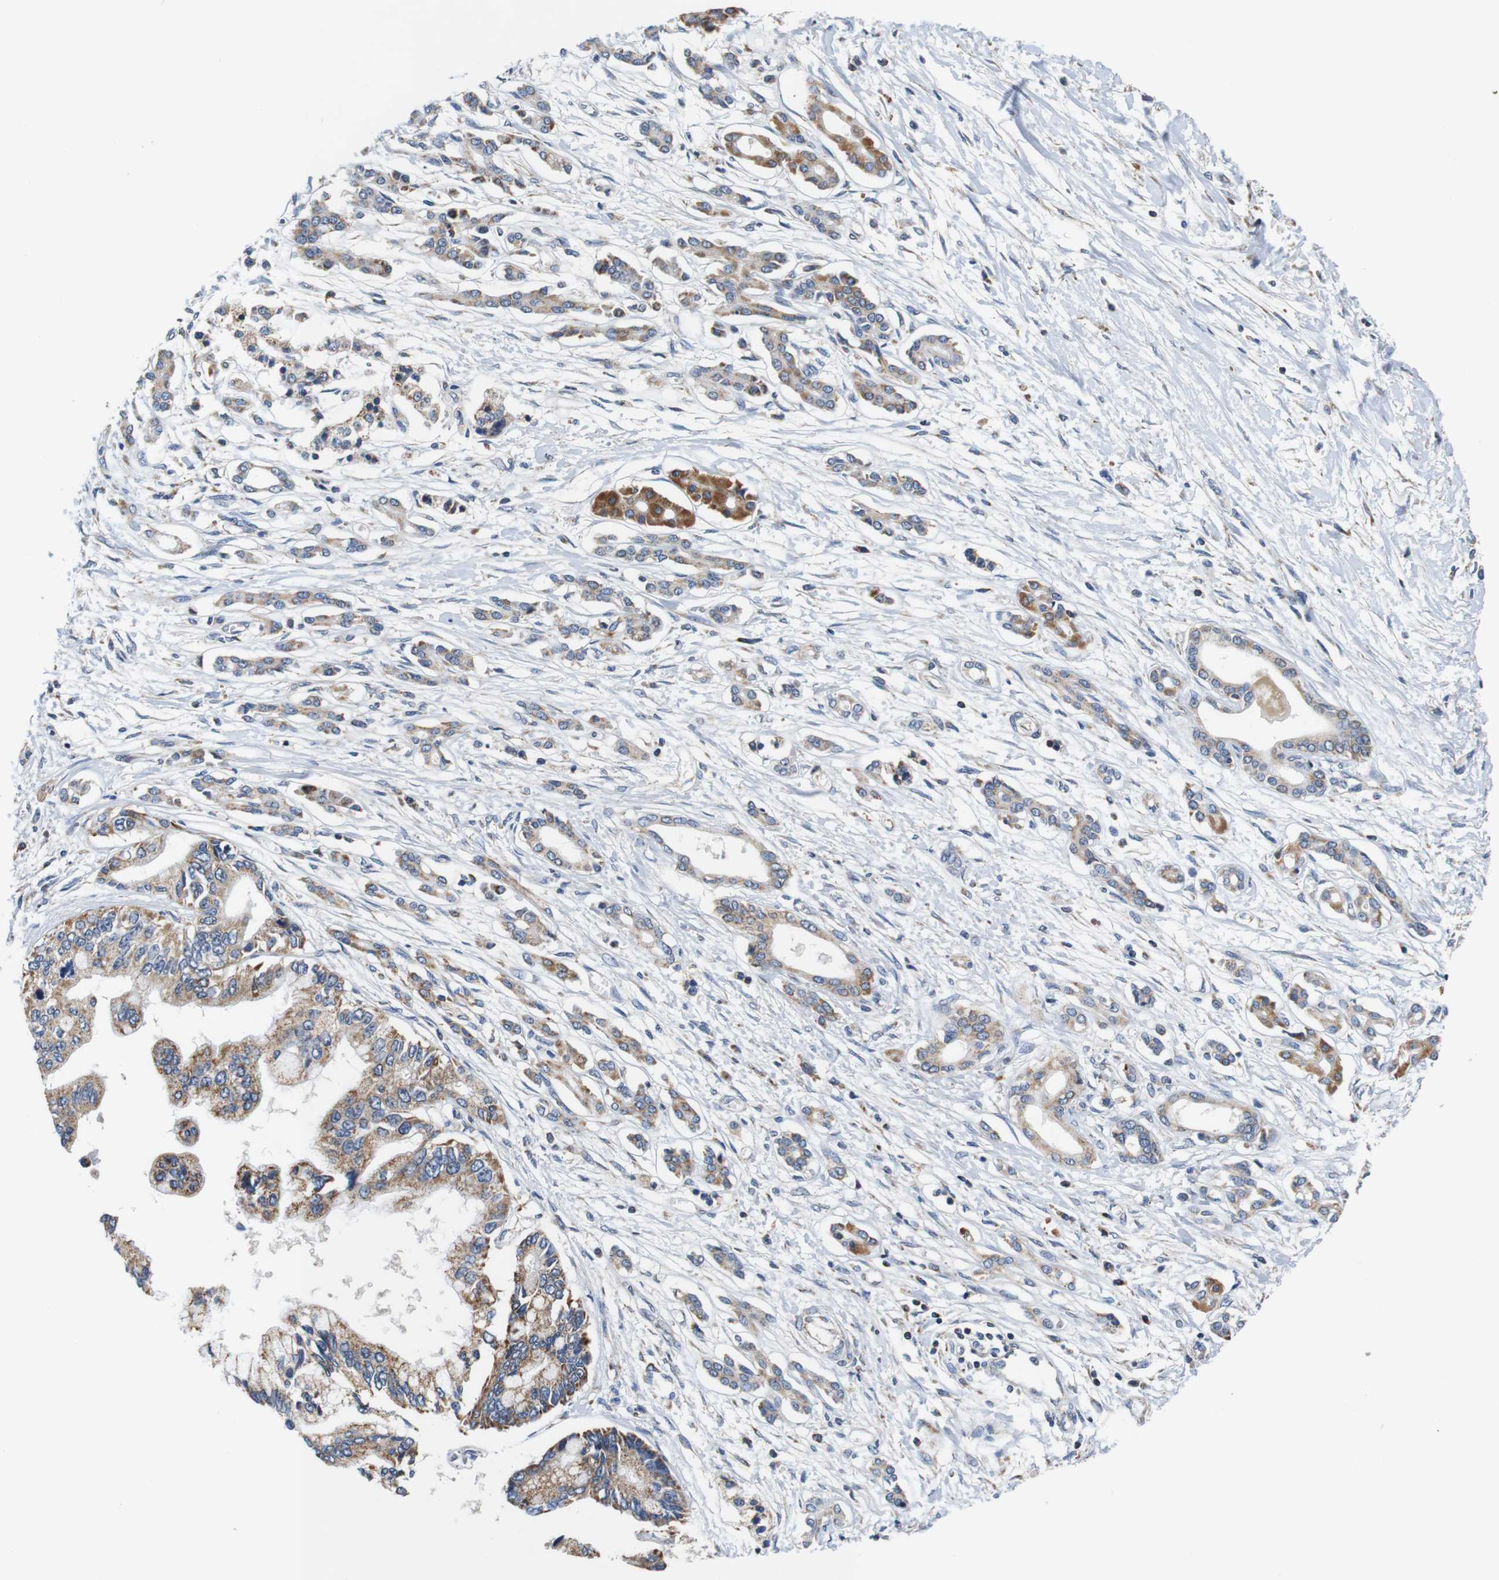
{"staining": {"intensity": "moderate", "quantity": ">75%", "location": "cytoplasmic/membranous"}, "tissue": "pancreatic cancer", "cell_type": "Tumor cells", "image_type": "cancer", "snomed": [{"axis": "morphology", "description": "Adenocarcinoma, NOS"}, {"axis": "topography", "description": "Pancreas"}], "caption": "This photomicrograph exhibits immunohistochemistry (IHC) staining of human pancreatic adenocarcinoma, with medium moderate cytoplasmic/membranous positivity in approximately >75% of tumor cells.", "gene": "LRP4", "patient": {"sex": "male", "age": 56}}